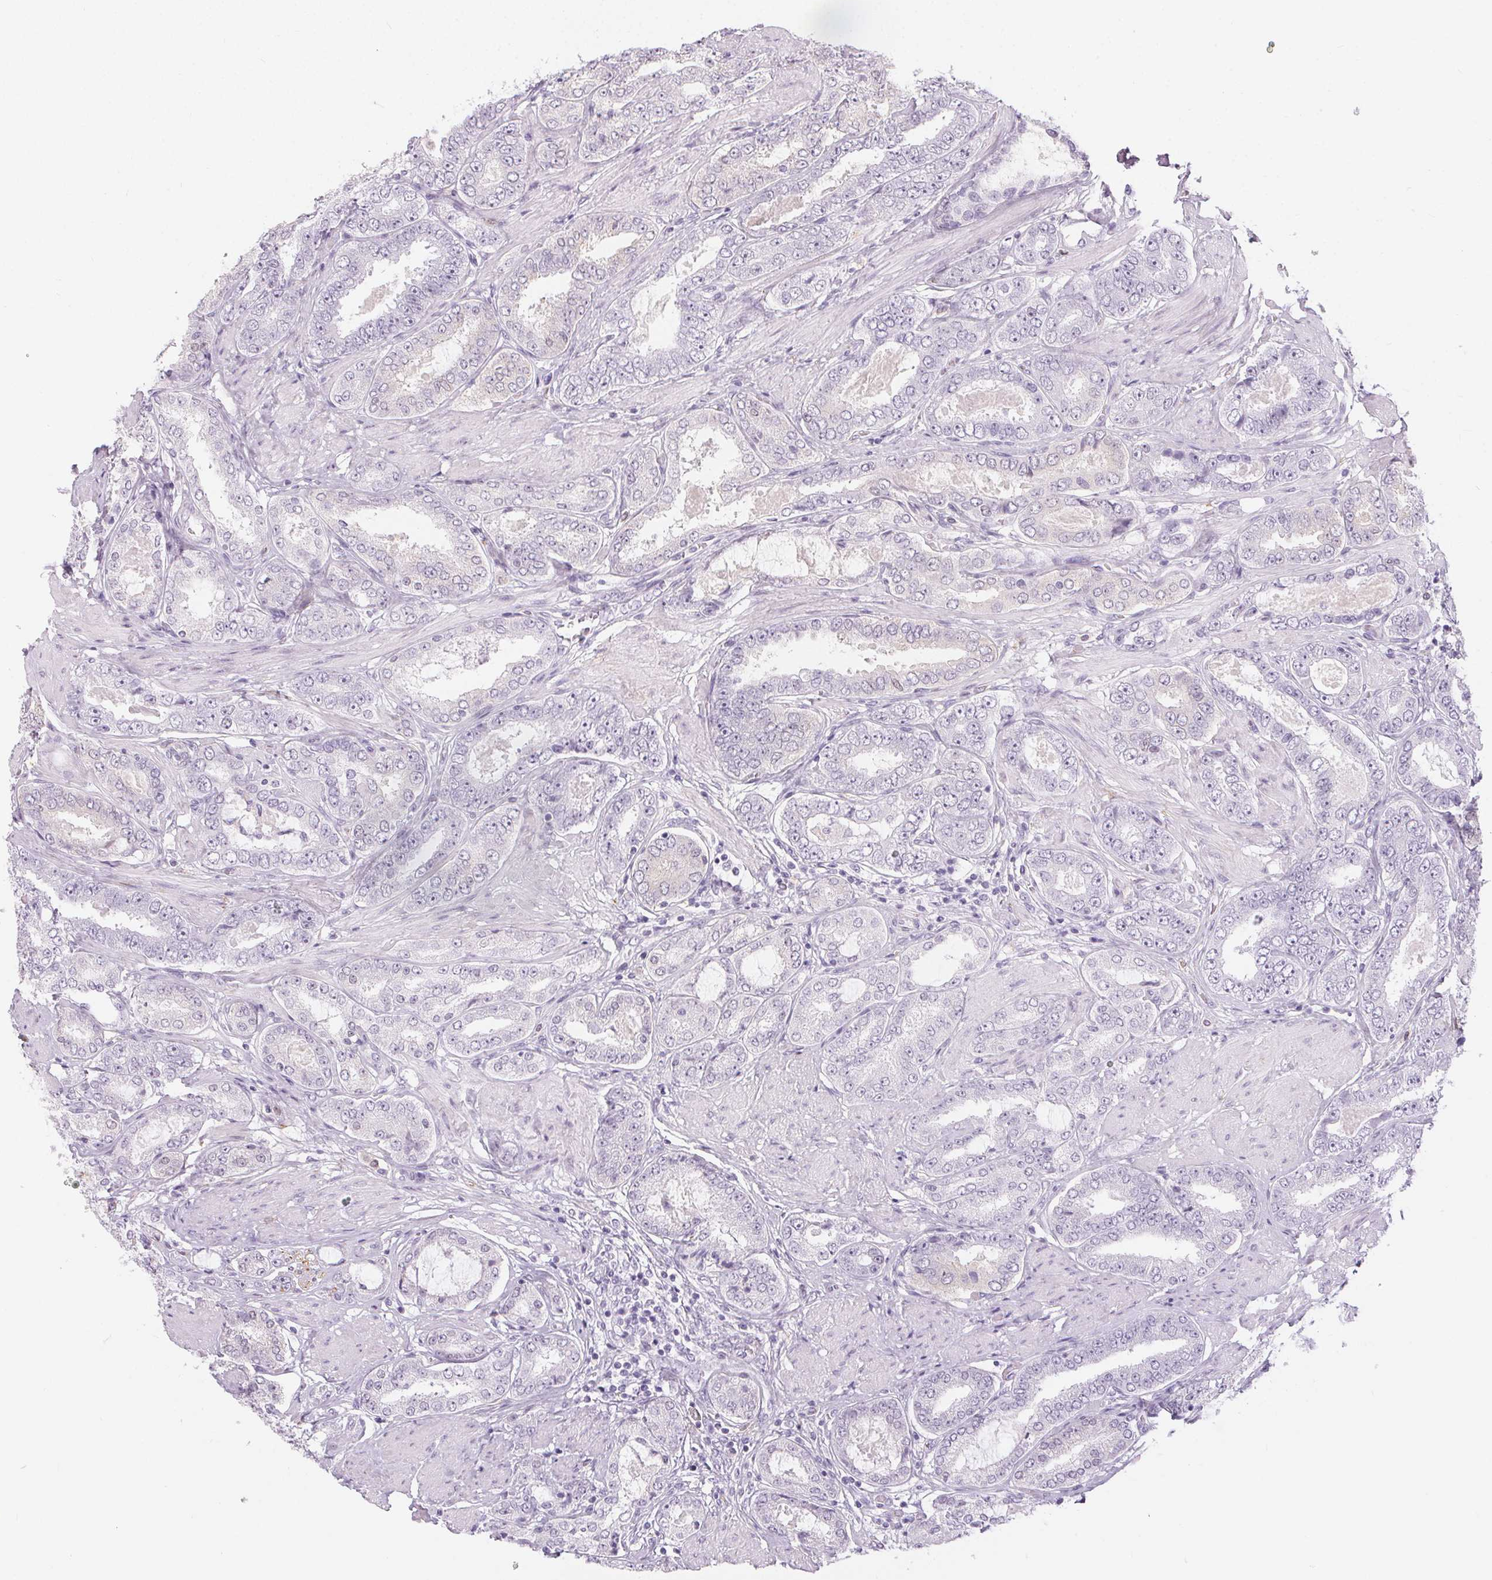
{"staining": {"intensity": "negative", "quantity": "none", "location": "none"}, "tissue": "prostate cancer", "cell_type": "Tumor cells", "image_type": "cancer", "snomed": [{"axis": "morphology", "description": "Adenocarcinoma, High grade"}, {"axis": "topography", "description": "Prostate"}], "caption": "This is an immunohistochemistry image of prostate cancer. There is no expression in tumor cells.", "gene": "CADPS", "patient": {"sex": "male", "age": 63}}